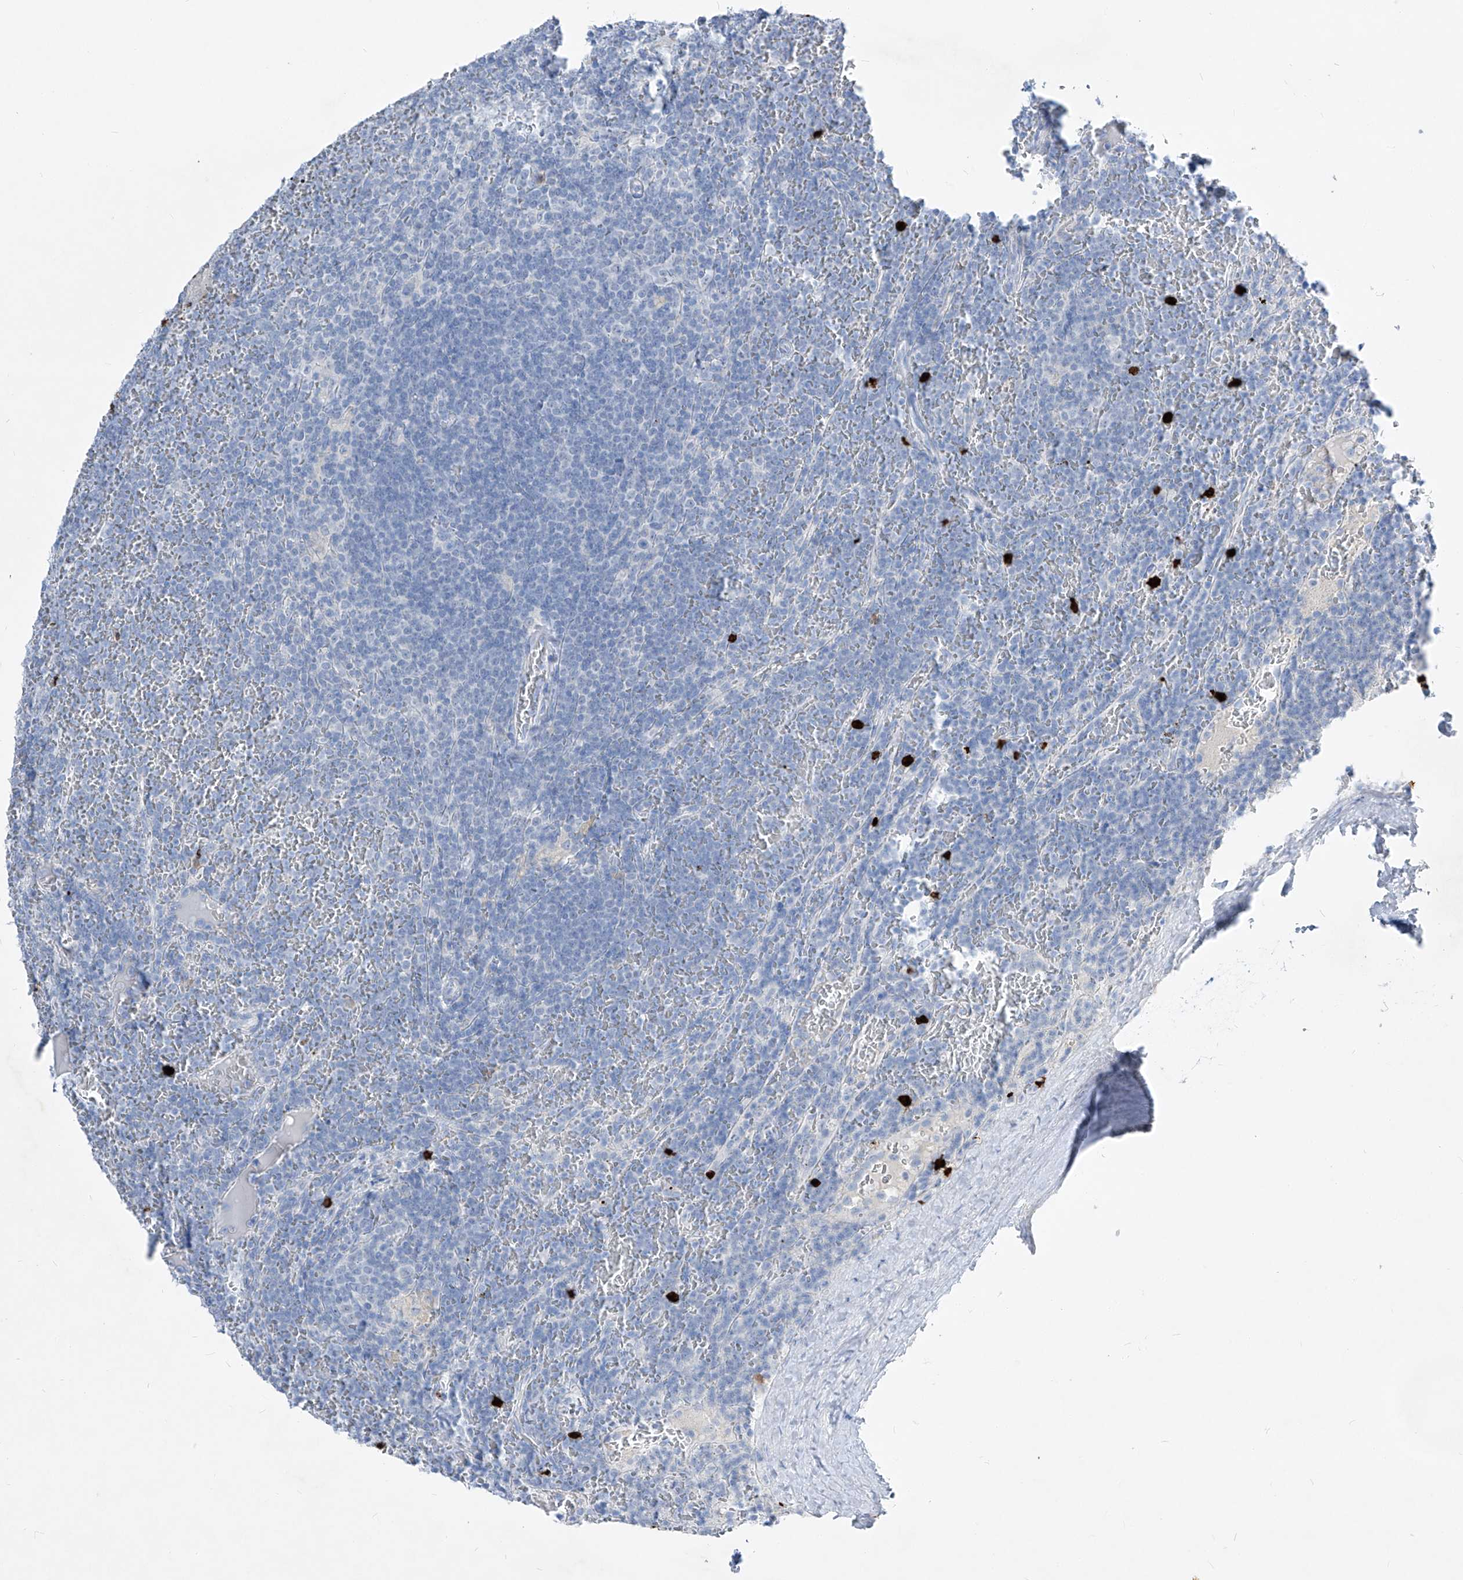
{"staining": {"intensity": "negative", "quantity": "none", "location": "none"}, "tissue": "lymphoma", "cell_type": "Tumor cells", "image_type": "cancer", "snomed": [{"axis": "morphology", "description": "Malignant lymphoma, non-Hodgkin's type, Low grade"}, {"axis": "topography", "description": "Spleen"}], "caption": "DAB immunohistochemical staining of lymphoma displays no significant expression in tumor cells.", "gene": "FRS3", "patient": {"sex": "female", "age": 19}}